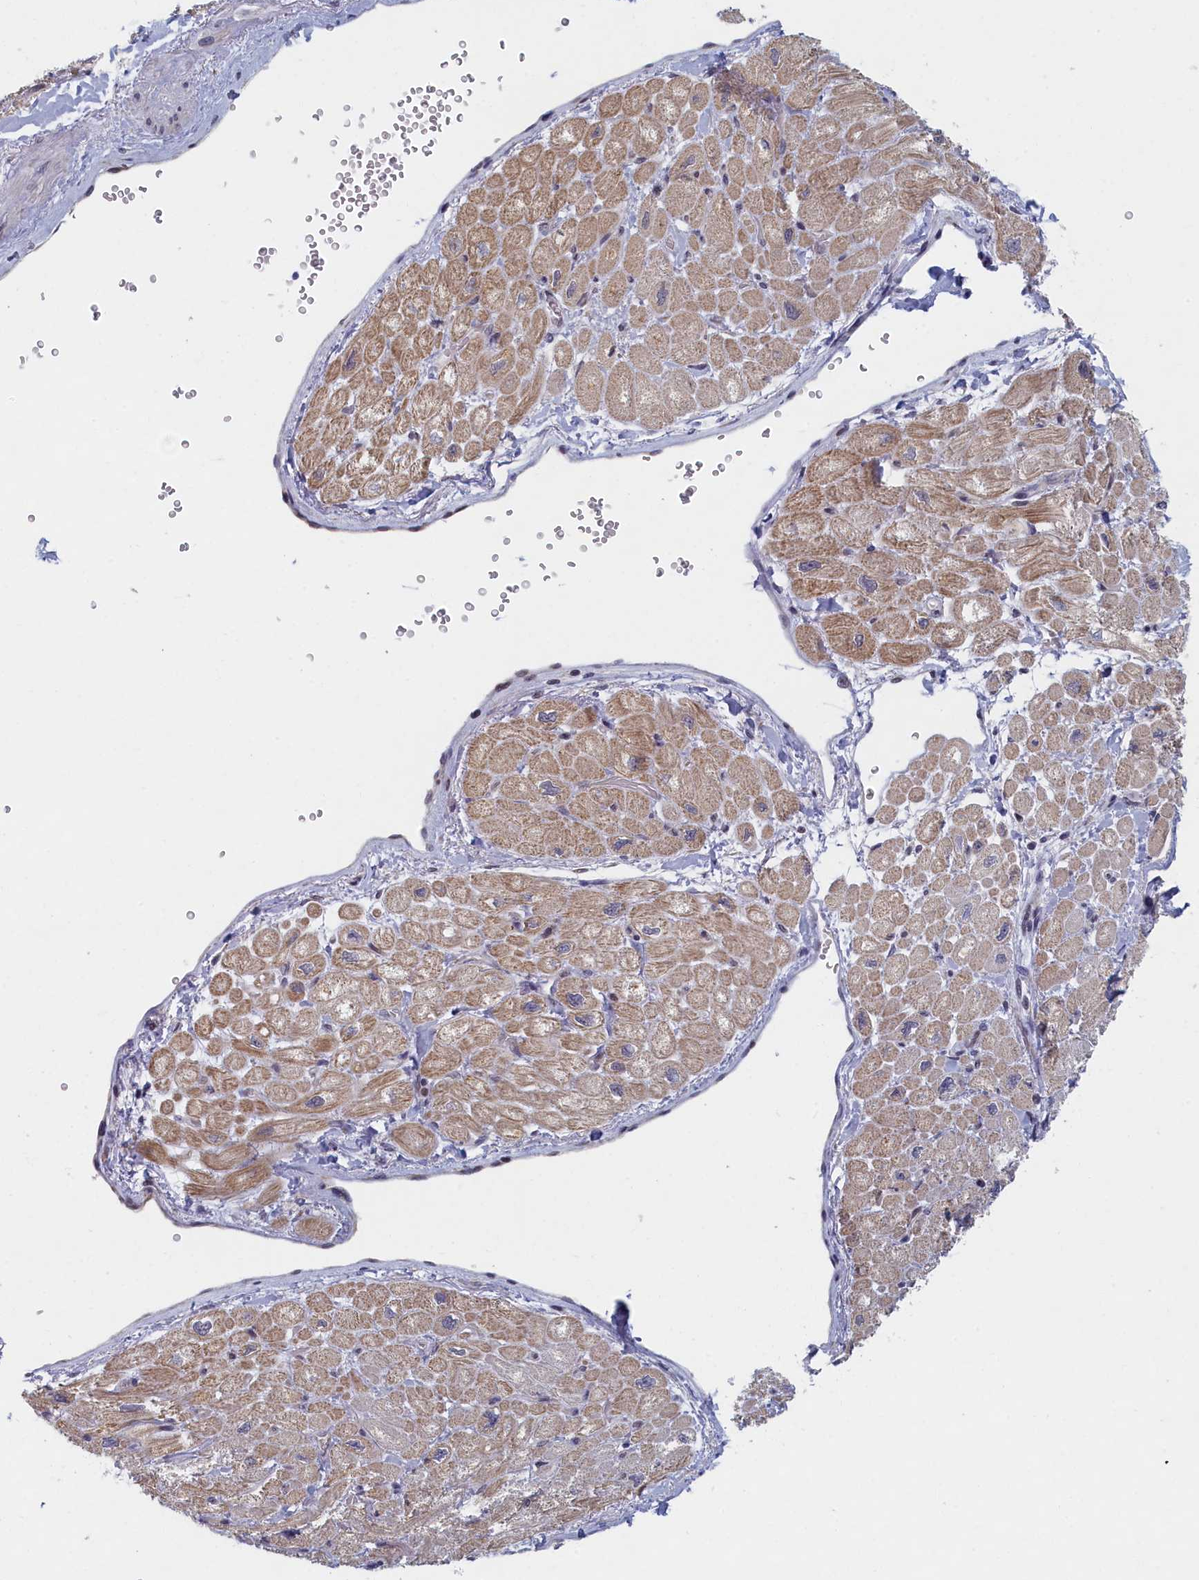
{"staining": {"intensity": "weak", "quantity": "<25%", "location": "cytoplasmic/membranous"}, "tissue": "heart muscle", "cell_type": "Cardiomyocytes", "image_type": "normal", "snomed": [{"axis": "morphology", "description": "Normal tissue, NOS"}, {"axis": "topography", "description": "Heart"}], "caption": "Heart muscle was stained to show a protein in brown. There is no significant positivity in cardiomyocytes.", "gene": "DNAJC17", "patient": {"sex": "male", "age": 65}}